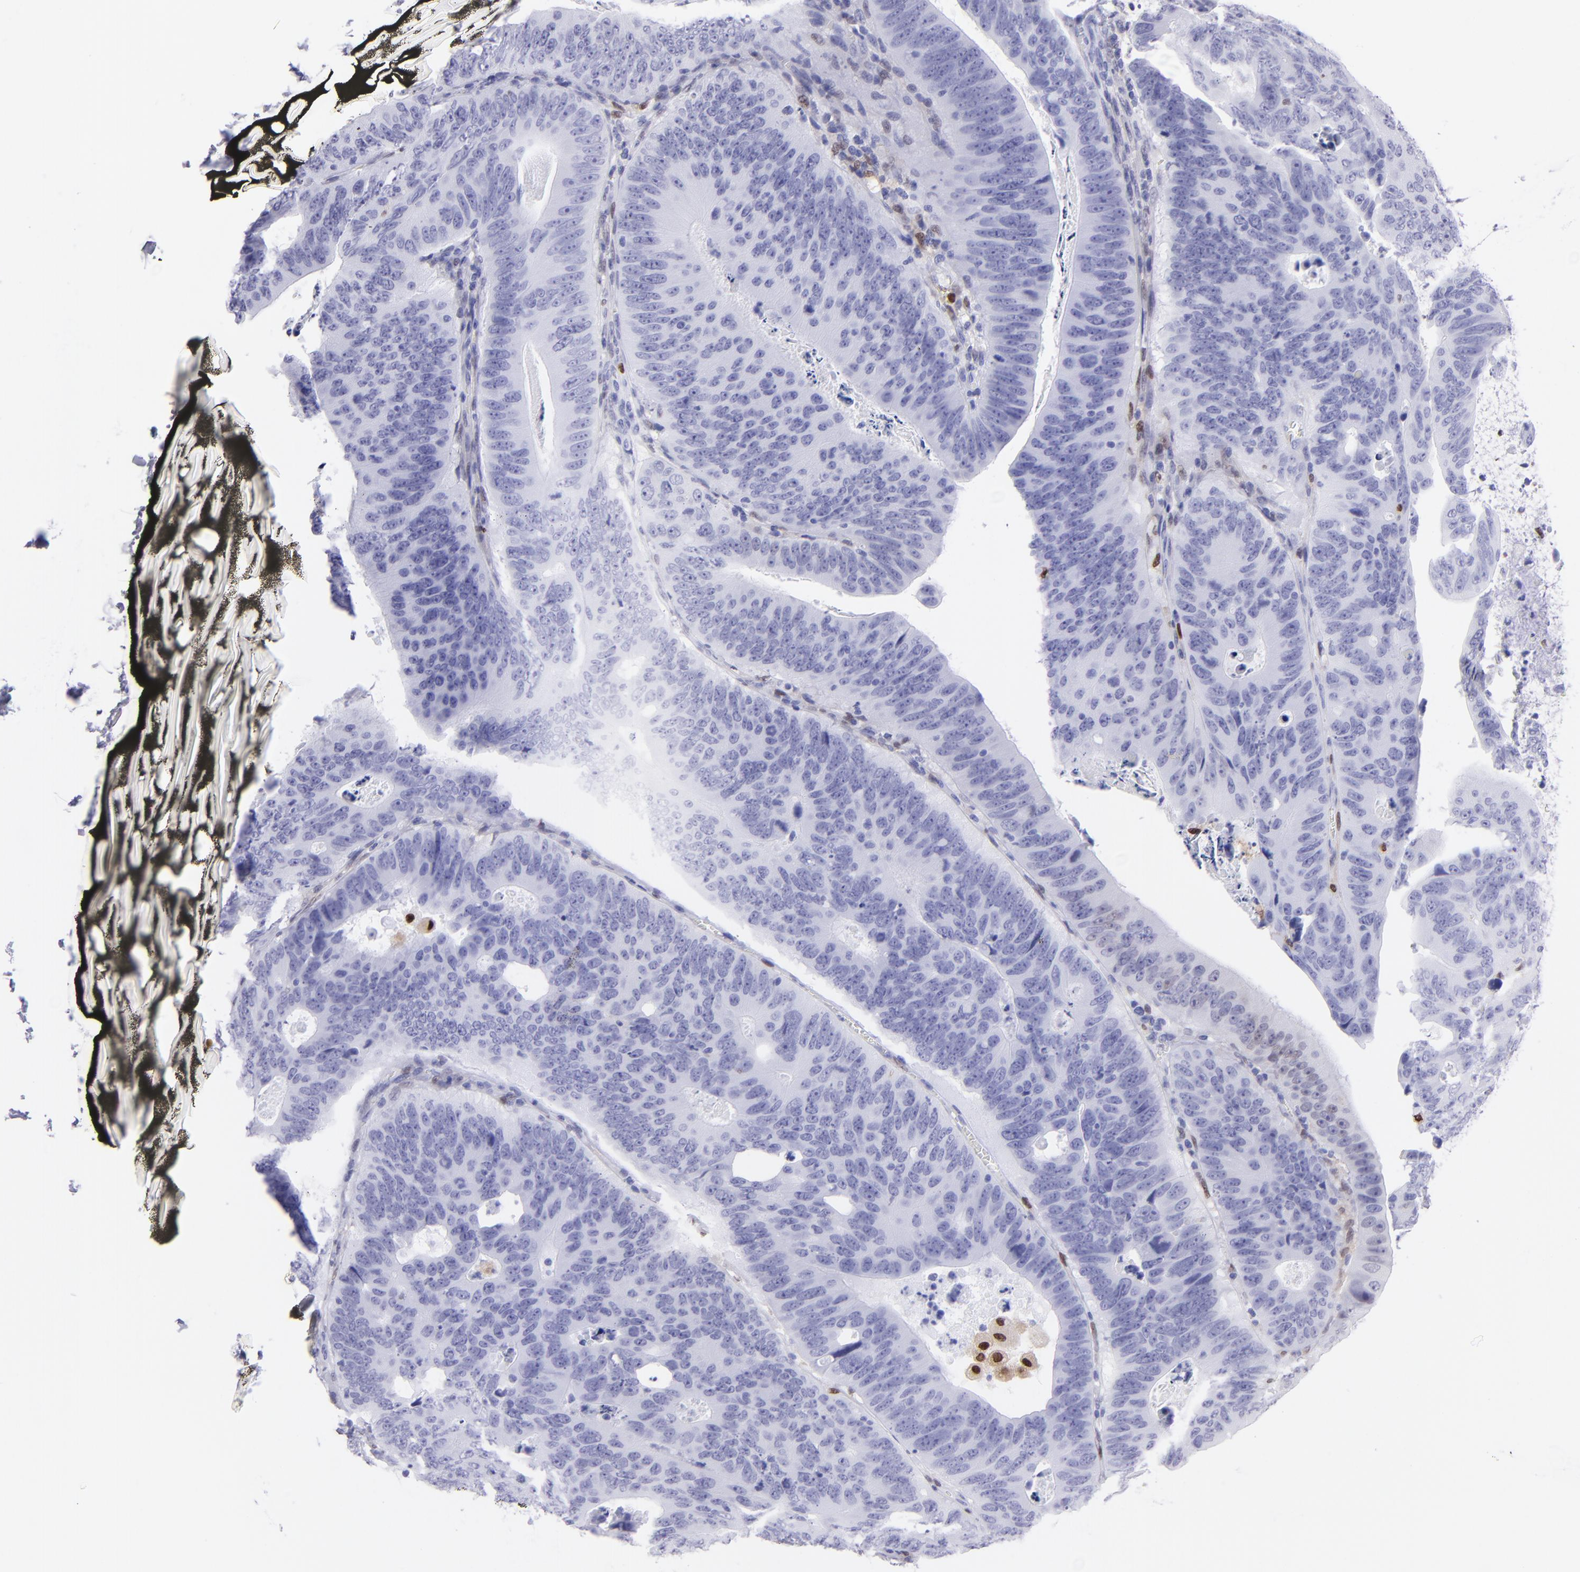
{"staining": {"intensity": "negative", "quantity": "none", "location": "none"}, "tissue": "colorectal cancer", "cell_type": "Tumor cells", "image_type": "cancer", "snomed": [{"axis": "morphology", "description": "Adenocarcinoma, NOS"}, {"axis": "topography", "description": "Colon"}], "caption": "Adenocarcinoma (colorectal) was stained to show a protein in brown. There is no significant staining in tumor cells.", "gene": "MITF", "patient": {"sex": "female", "age": 55}}